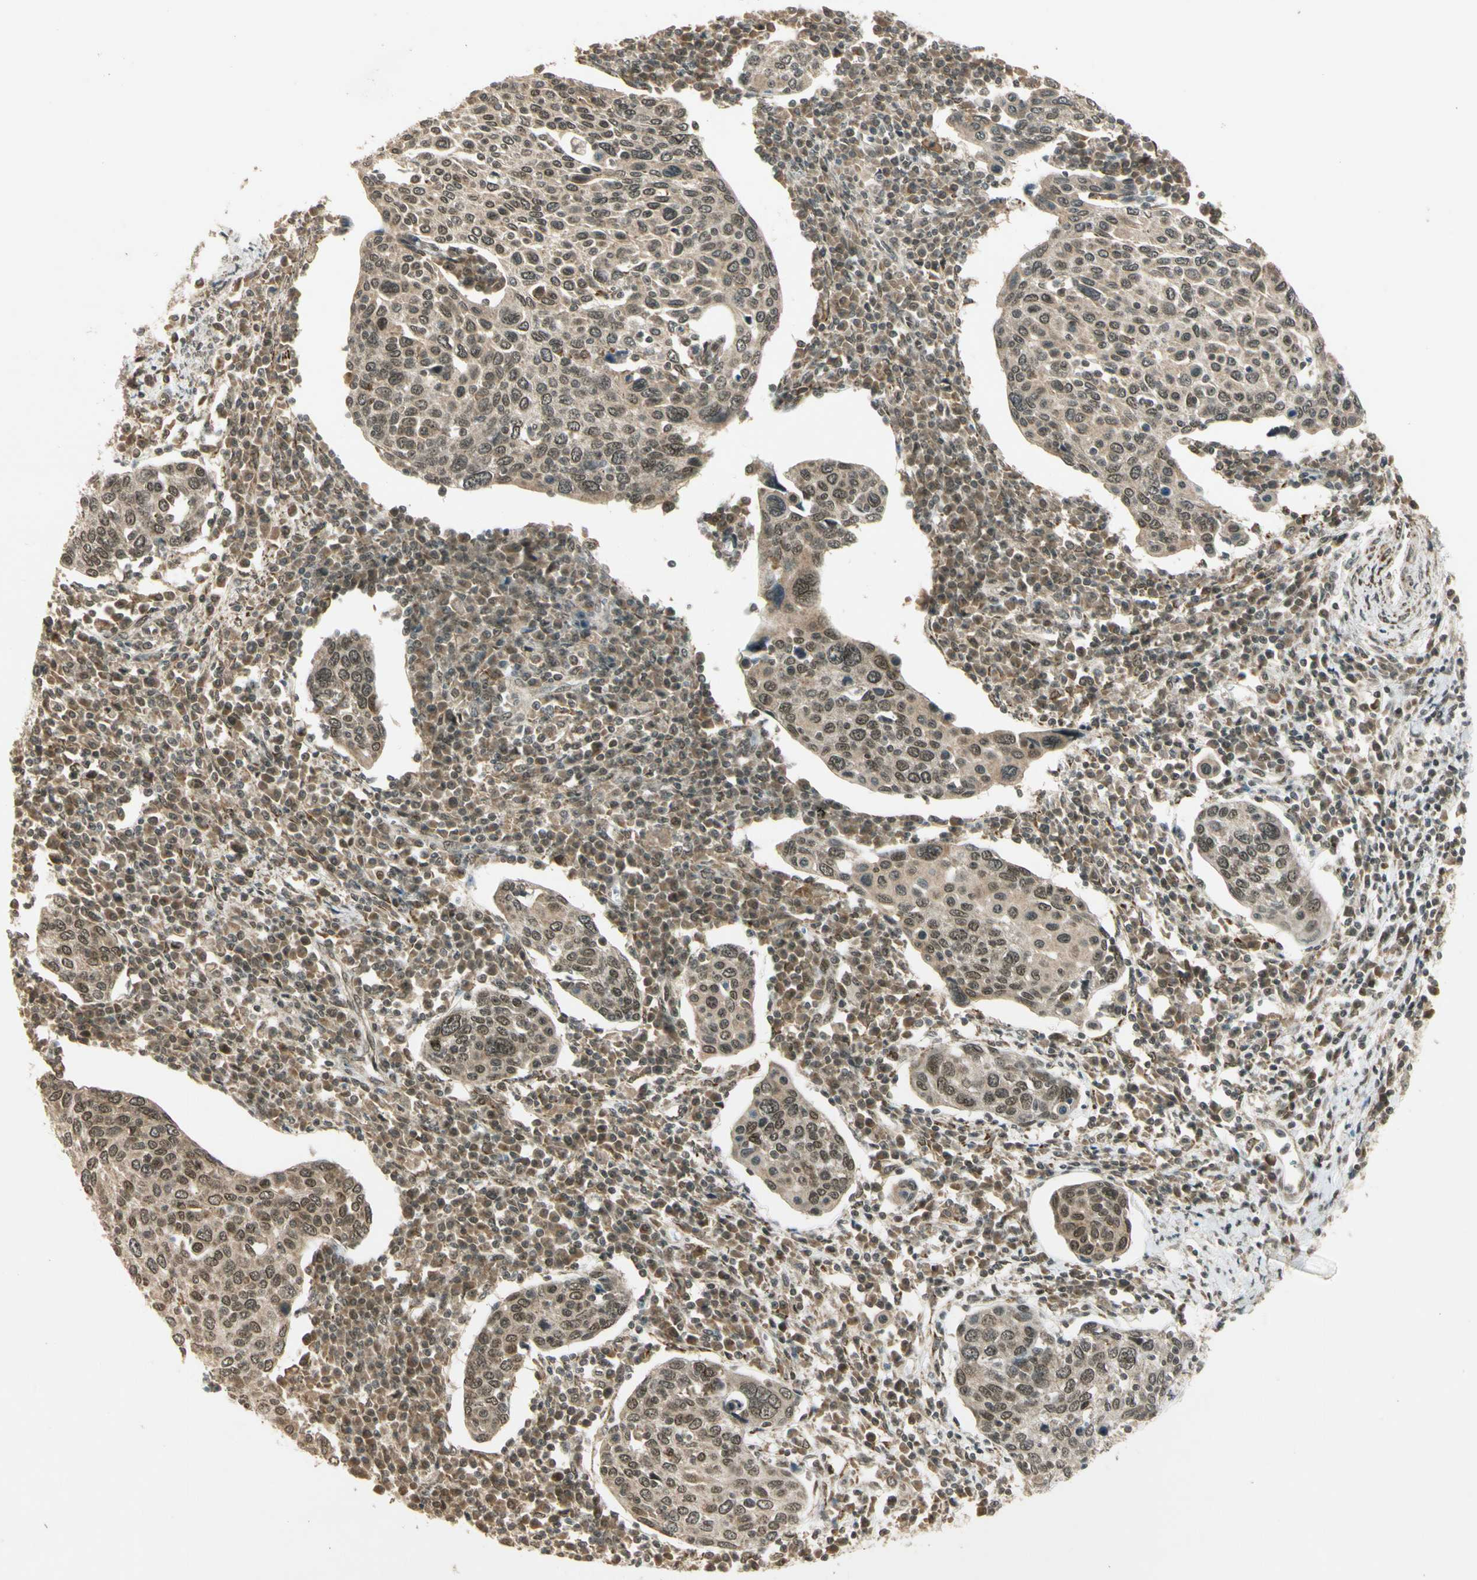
{"staining": {"intensity": "moderate", "quantity": ">75%", "location": "cytoplasmic/membranous,nuclear"}, "tissue": "cervical cancer", "cell_type": "Tumor cells", "image_type": "cancer", "snomed": [{"axis": "morphology", "description": "Squamous cell carcinoma, NOS"}, {"axis": "topography", "description": "Cervix"}], "caption": "A histopathology image of human squamous cell carcinoma (cervical) stained for a protein exhibits moderate cytoplasmic/membranous and nuclear brown staining in tumor cells.", "gene": "ZNF135", "patient": {"sex": "female", "age": 40}}